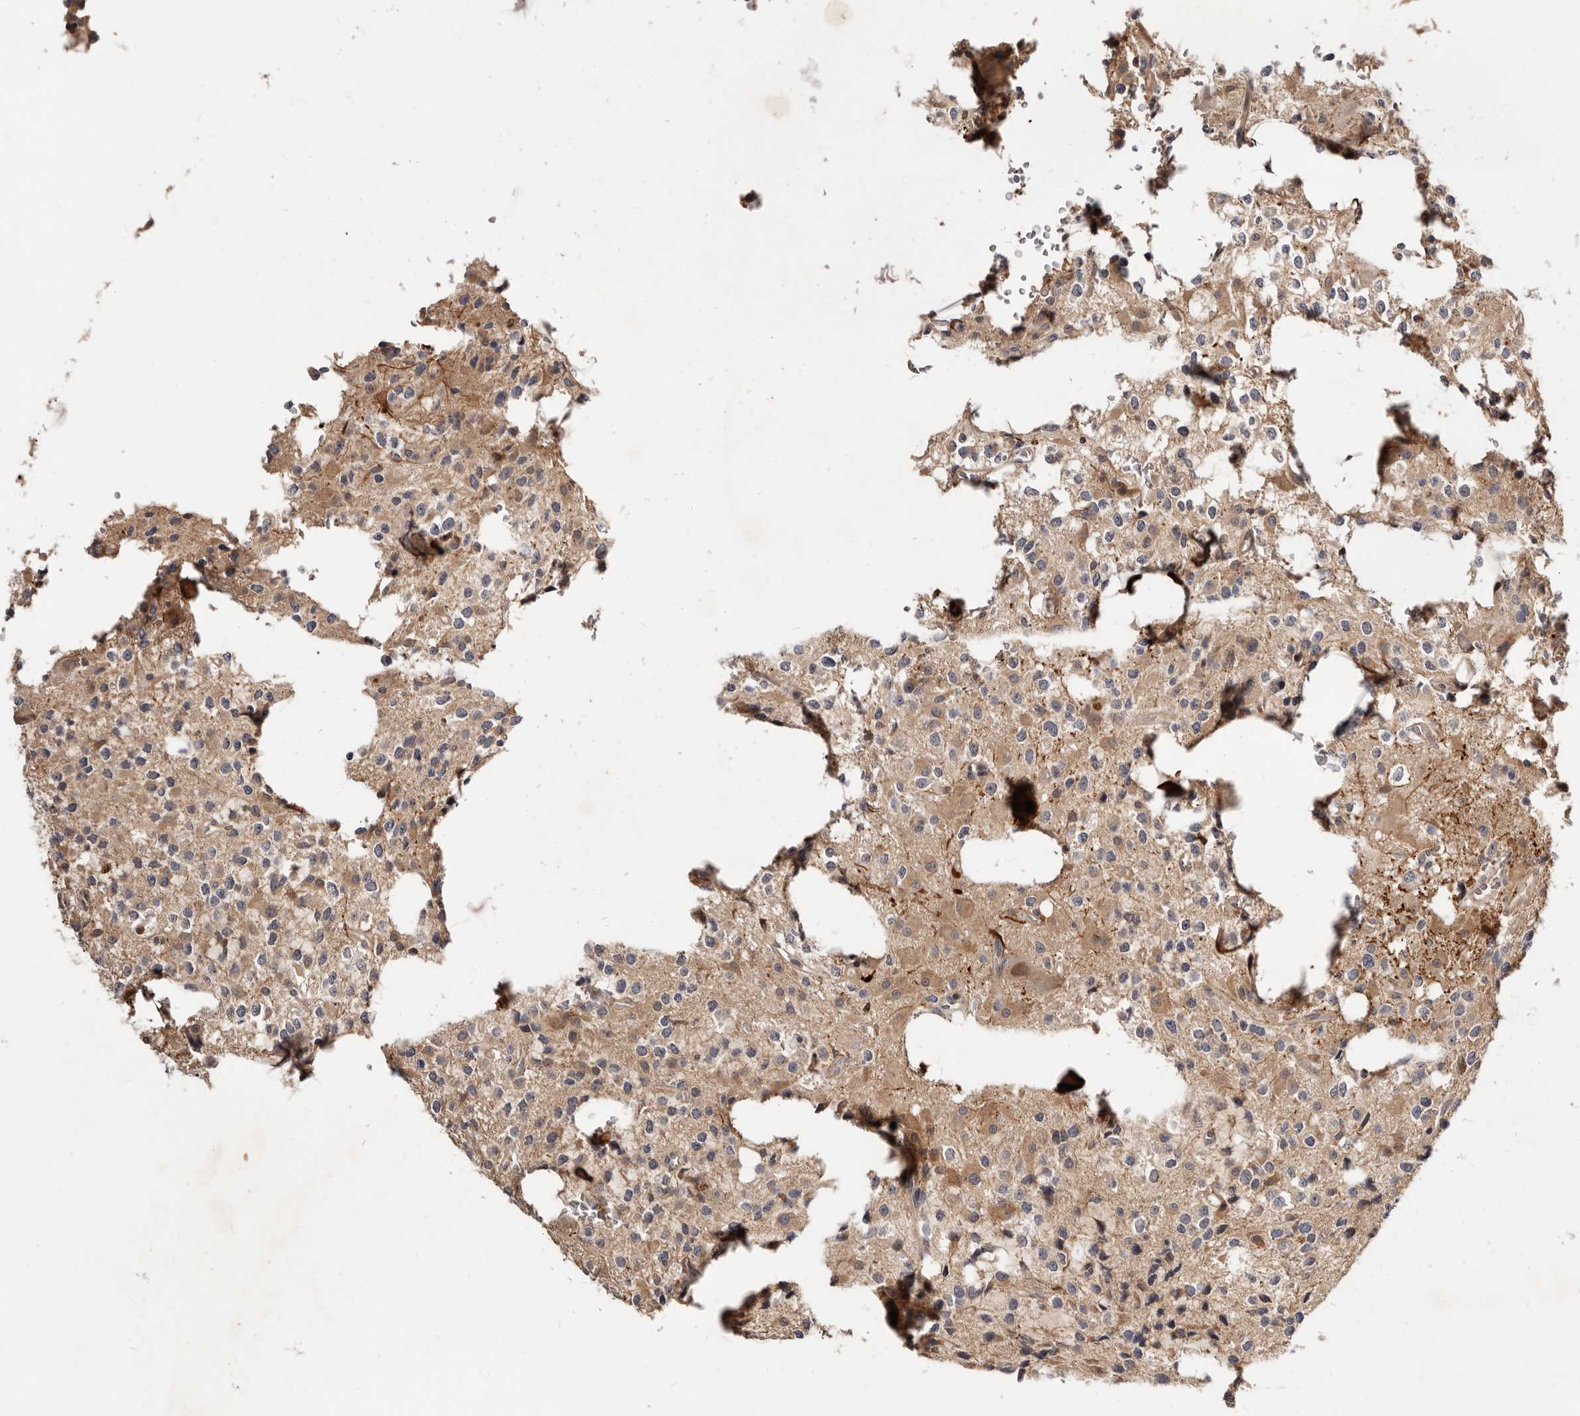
{"staining": {"intensity": "weak", "quantity": "<25%", "location": "cytoplasmic/membranous"}, "tissue": "glioma", "cell_type": "Tumor cells", "image_type": "cancer", "snomed": [{"axis": "morphology", "description": "Glioma, malignant, High grade"}, {"axis": "topography", "description": "Brain"}], "caption": "Human high-grade glioma (malignant) stained for a protein using IHC demonstrates no expression in tumor cells.", "gene": "INAVA", "patient": {"sex": "female", "age": 62}}